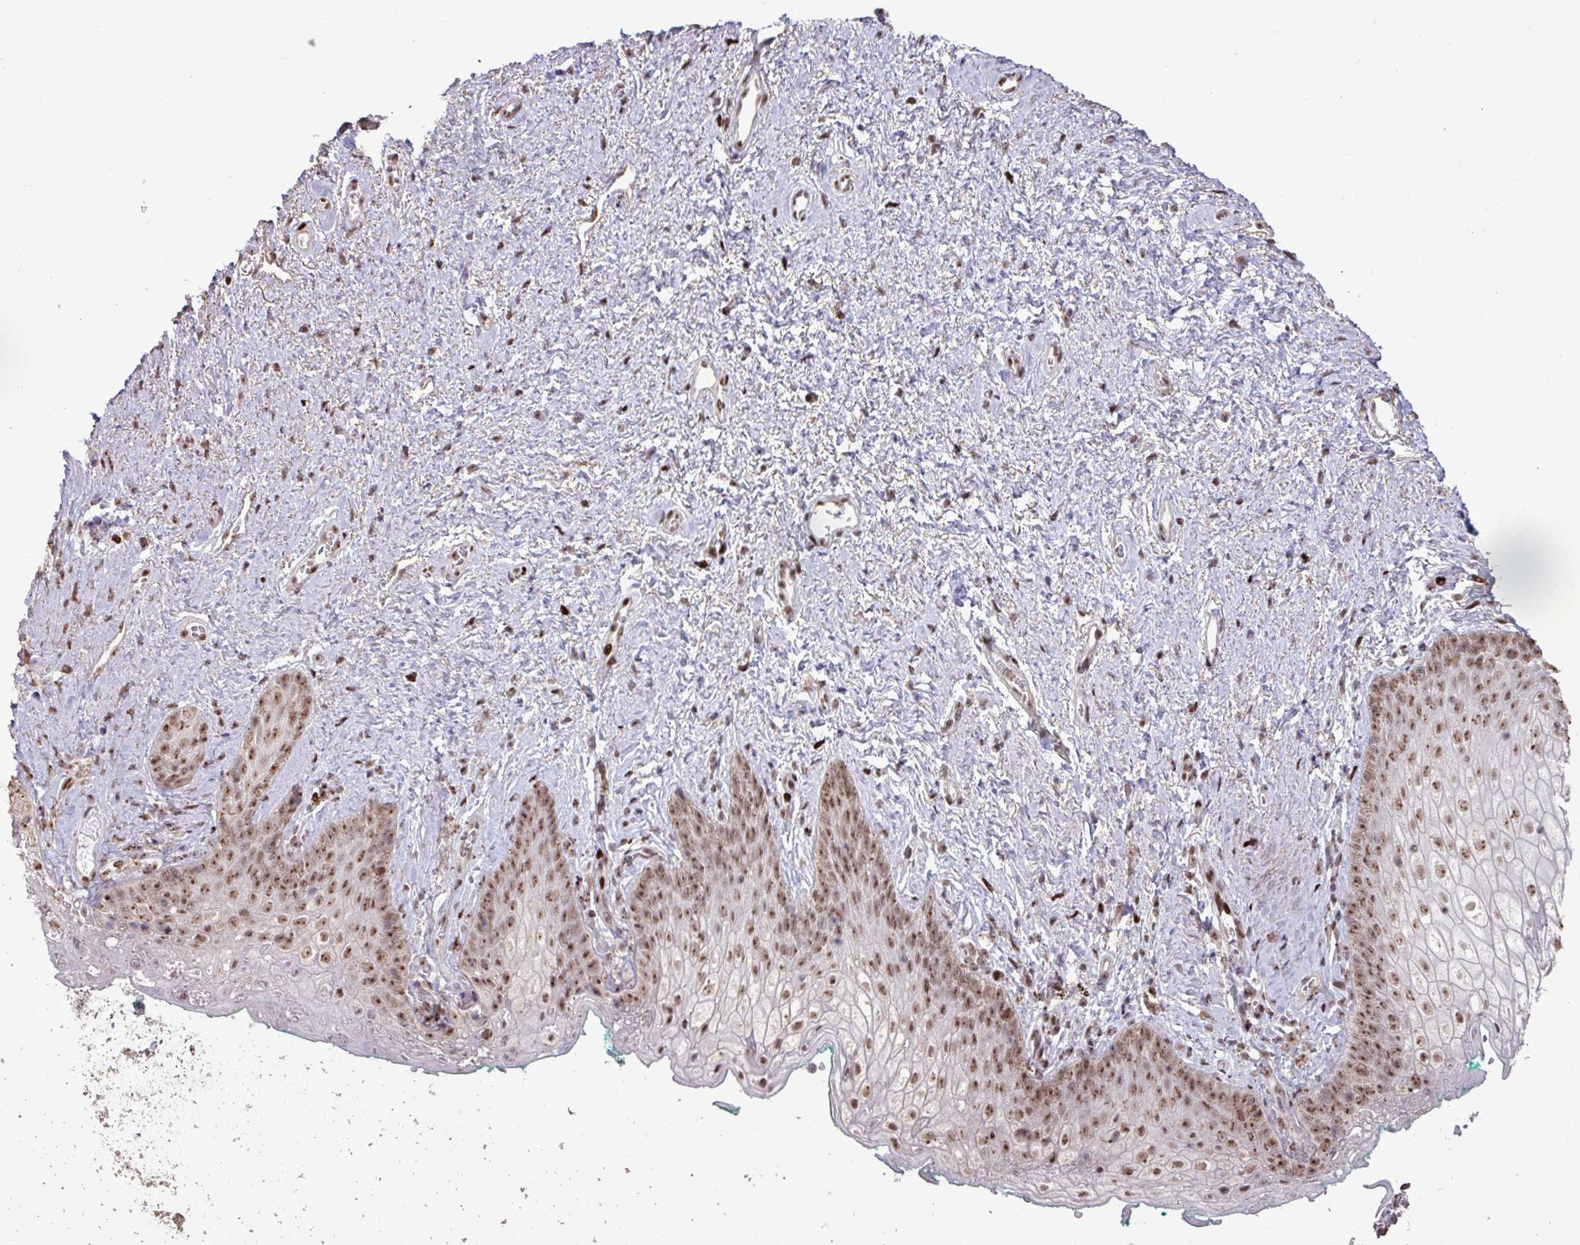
{"staining": {"intensity": "moderate", "quantity": ">75%", "location": "nuclear"}, "tissue": "vagina", "cell_type": "Squamous epithelial cells", "image_type": "normal", "snomed": [{"axis": "morphology", "description": "Normal tissue, NOS"}, {"axis": "topography", "description": "Vulva"}, {"axis": "topography", "description": "Vagina"}, {"axis": "topography", "description": "Peripheral nerve tissue"}], "caption": "Immunohistochemistry of unremarkable vagina reveals medium levels of moderate nuclear positivity in about >75% of squamous epithelial cells. Using DAB (3,3'-diaminobenzidine) (brown) and hematoxylin (blue) stains, captured at high magnification using brightfield microscopy.", "gene": "ZNF709", "patient": {"sex": "female", "age": 66}}